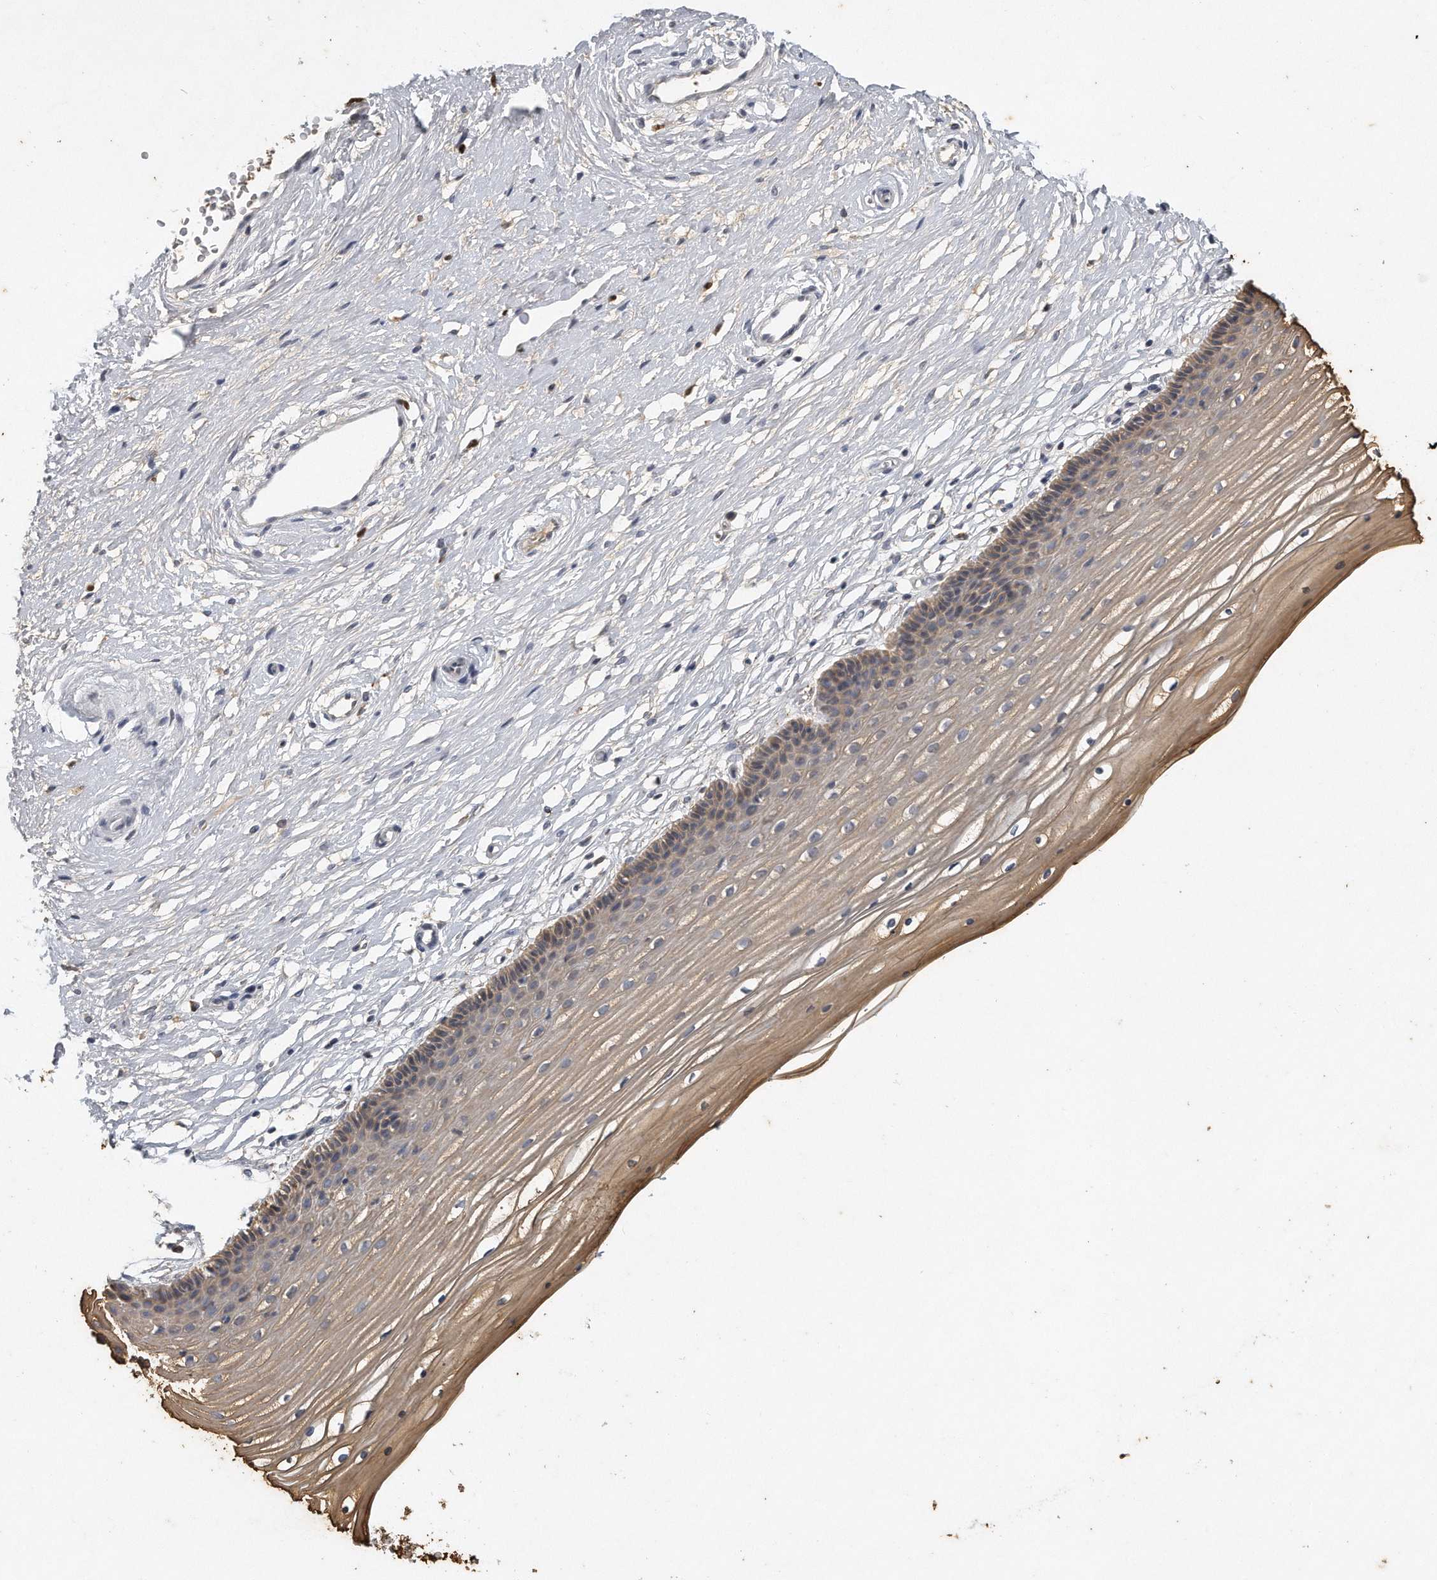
{"staining": {"intensity": "weak", "quantity": "25%-75%", "location": "cytoplasmic/membranous"}, "tissue": "vagina", "cell_type": "Squamous epithelial cells", "image_type": "normal", "snomed": [{"axis": "morphology", "description": "Normal tissue, NOS"}, {"axis": "topography", "description": "Vagina"}, {"axis": "topography", "description": "Cervix"}], "caption": "This histopathology image shows normal vagina stained with immunohistochemistry (IHC) to label a protein in brown. The cytoplasmic/membranous of squamous epithelial cells show weak positivity for the protein. Nuclei are counter-stained blue.", "gene": "CAMK1", "patient": {"sex": "female", "age": 40}}